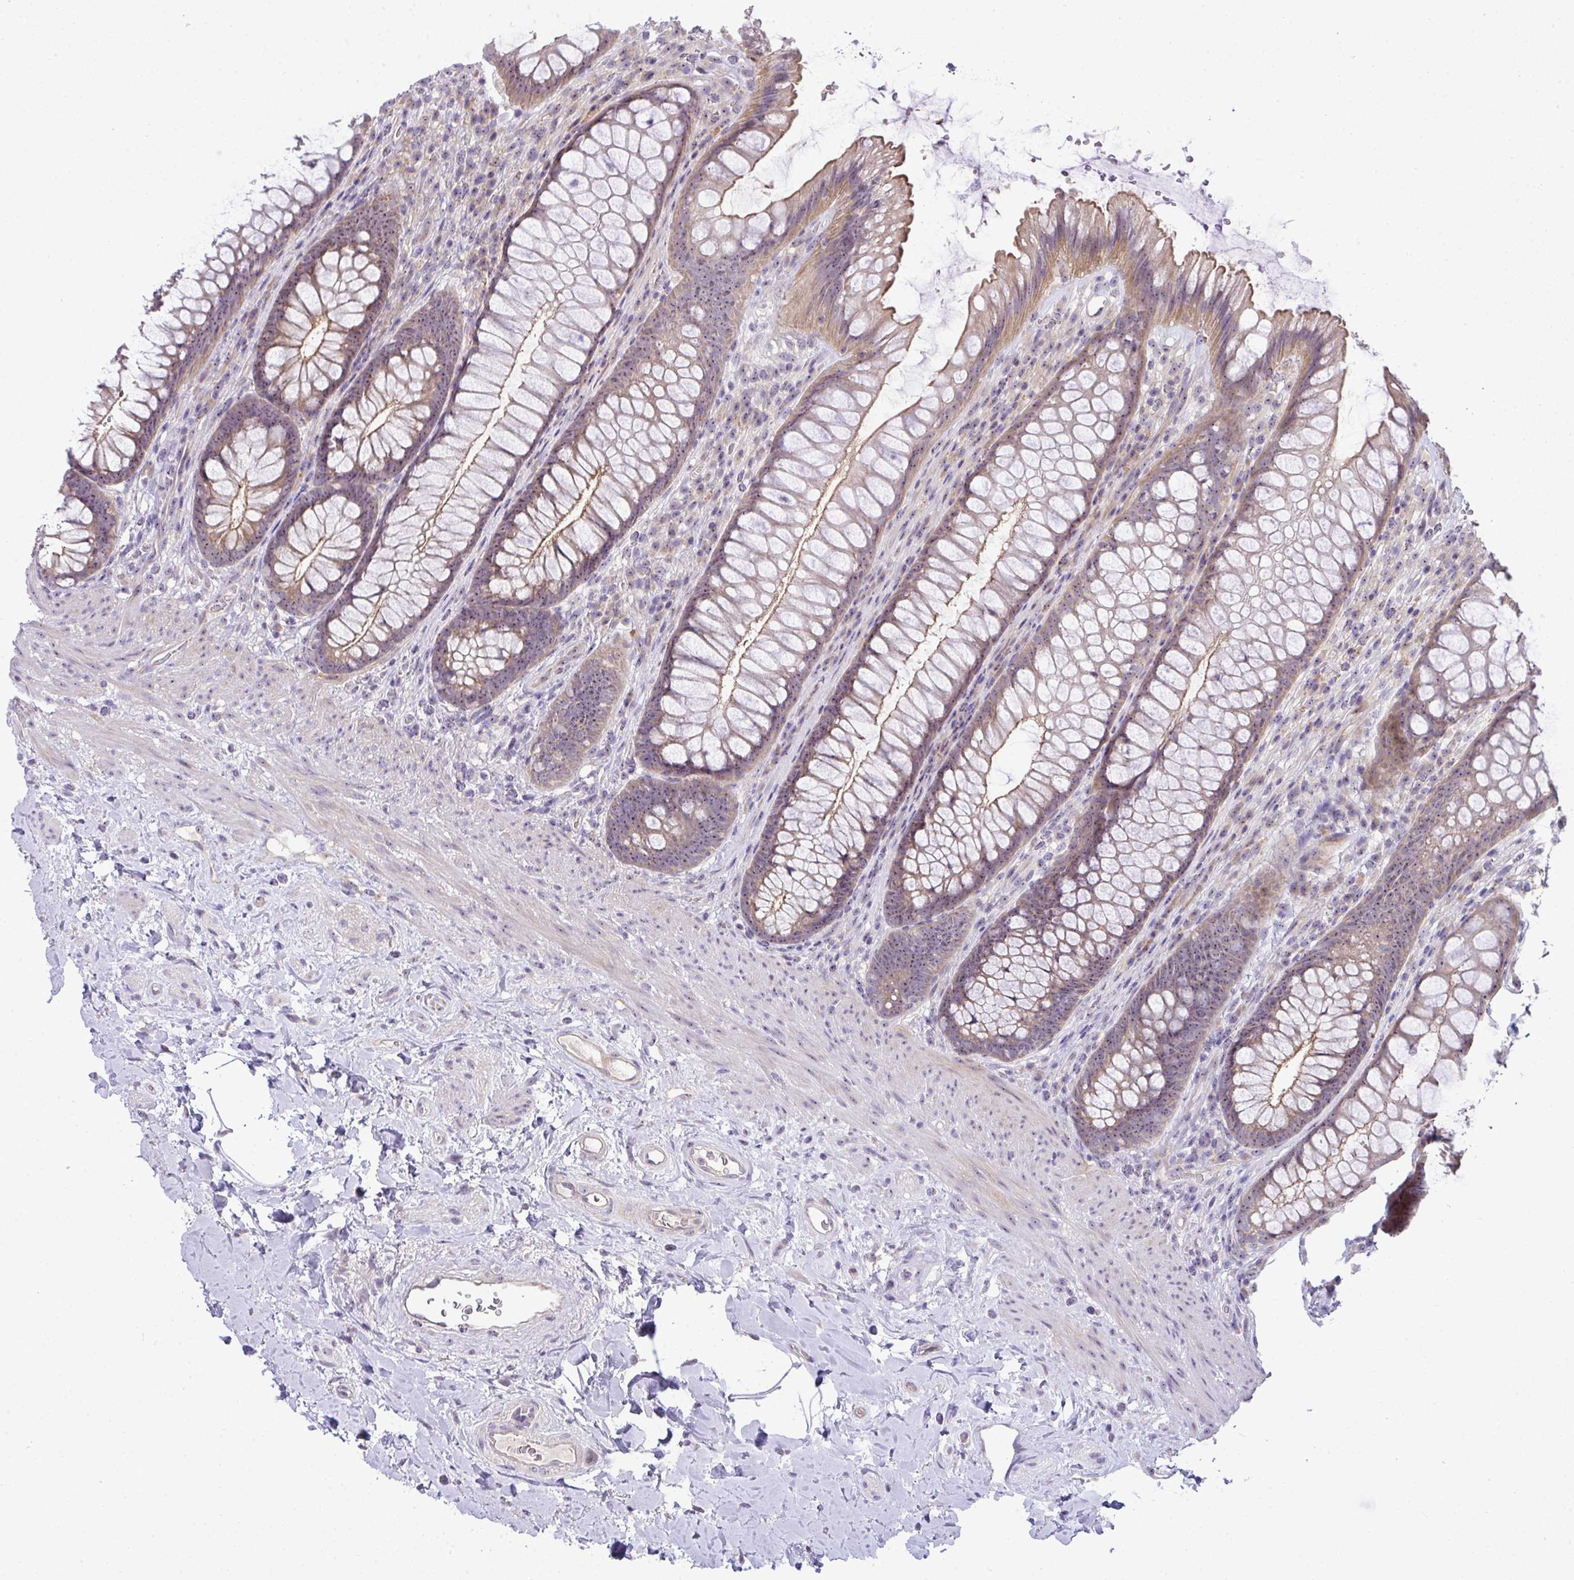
{"staining": {"intensity": "moderate", "quantity": "25%-75%", "location": "cytoplasmic/membranous,nuclear"}, "tissue": "rectum", "cell_type": "Glandular cells", "image_type": "normal", "snomed": [{"axis": "morphology", "description": "Normal tissue, NOS"}, {"axis": "topography", "description": "Rectum"}], "caption": "IHC (DAB (3,3'-diaminobenzidine)) staining of unremarkable human rectum reveals moderate cytoplasmic/membranous,nuclear protein expression in approximately 25%-75% of glandular cells.", "gene": "NT5C1A", "patient": {"sex": "male", "age": 53}}